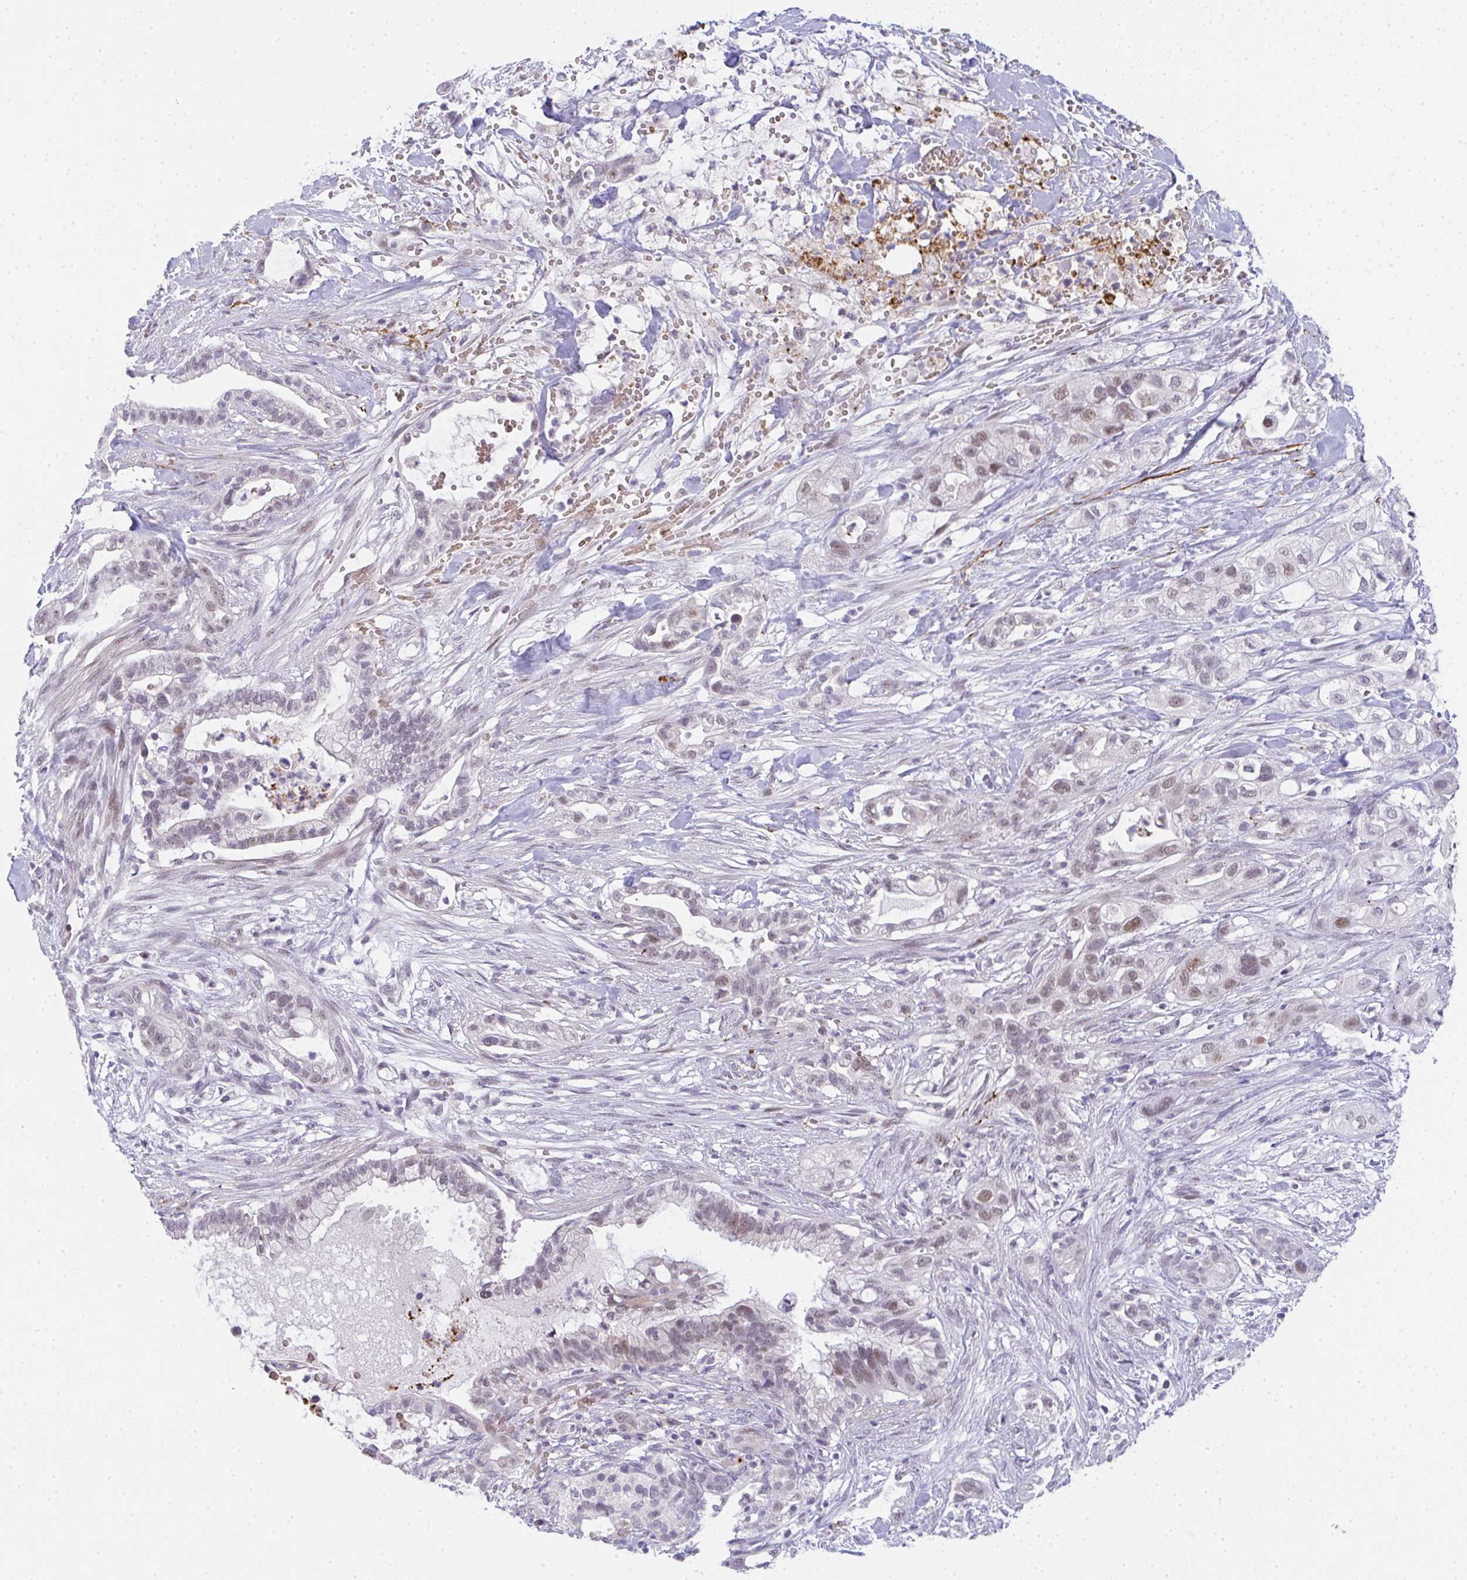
{"staining": {"intensity": "weak", "quantity": "<25%", "location": "nuclear"}, "tissue": "pancreatic cancer", "cell_type": "Tumor cells", "image_type": "cancer", "snomed": [{"axis": "morphology", "description": "Adenocarcinoma, NOS"}, {"axis": "topography", "description": "Pancreas"}], "caption": "The micrograph displays no significant positivity in tumor cells of pancreatic cancer (adenocarcinoma).", "gene": "TNMD", "patient": {"sex": "male", "age": 44}}